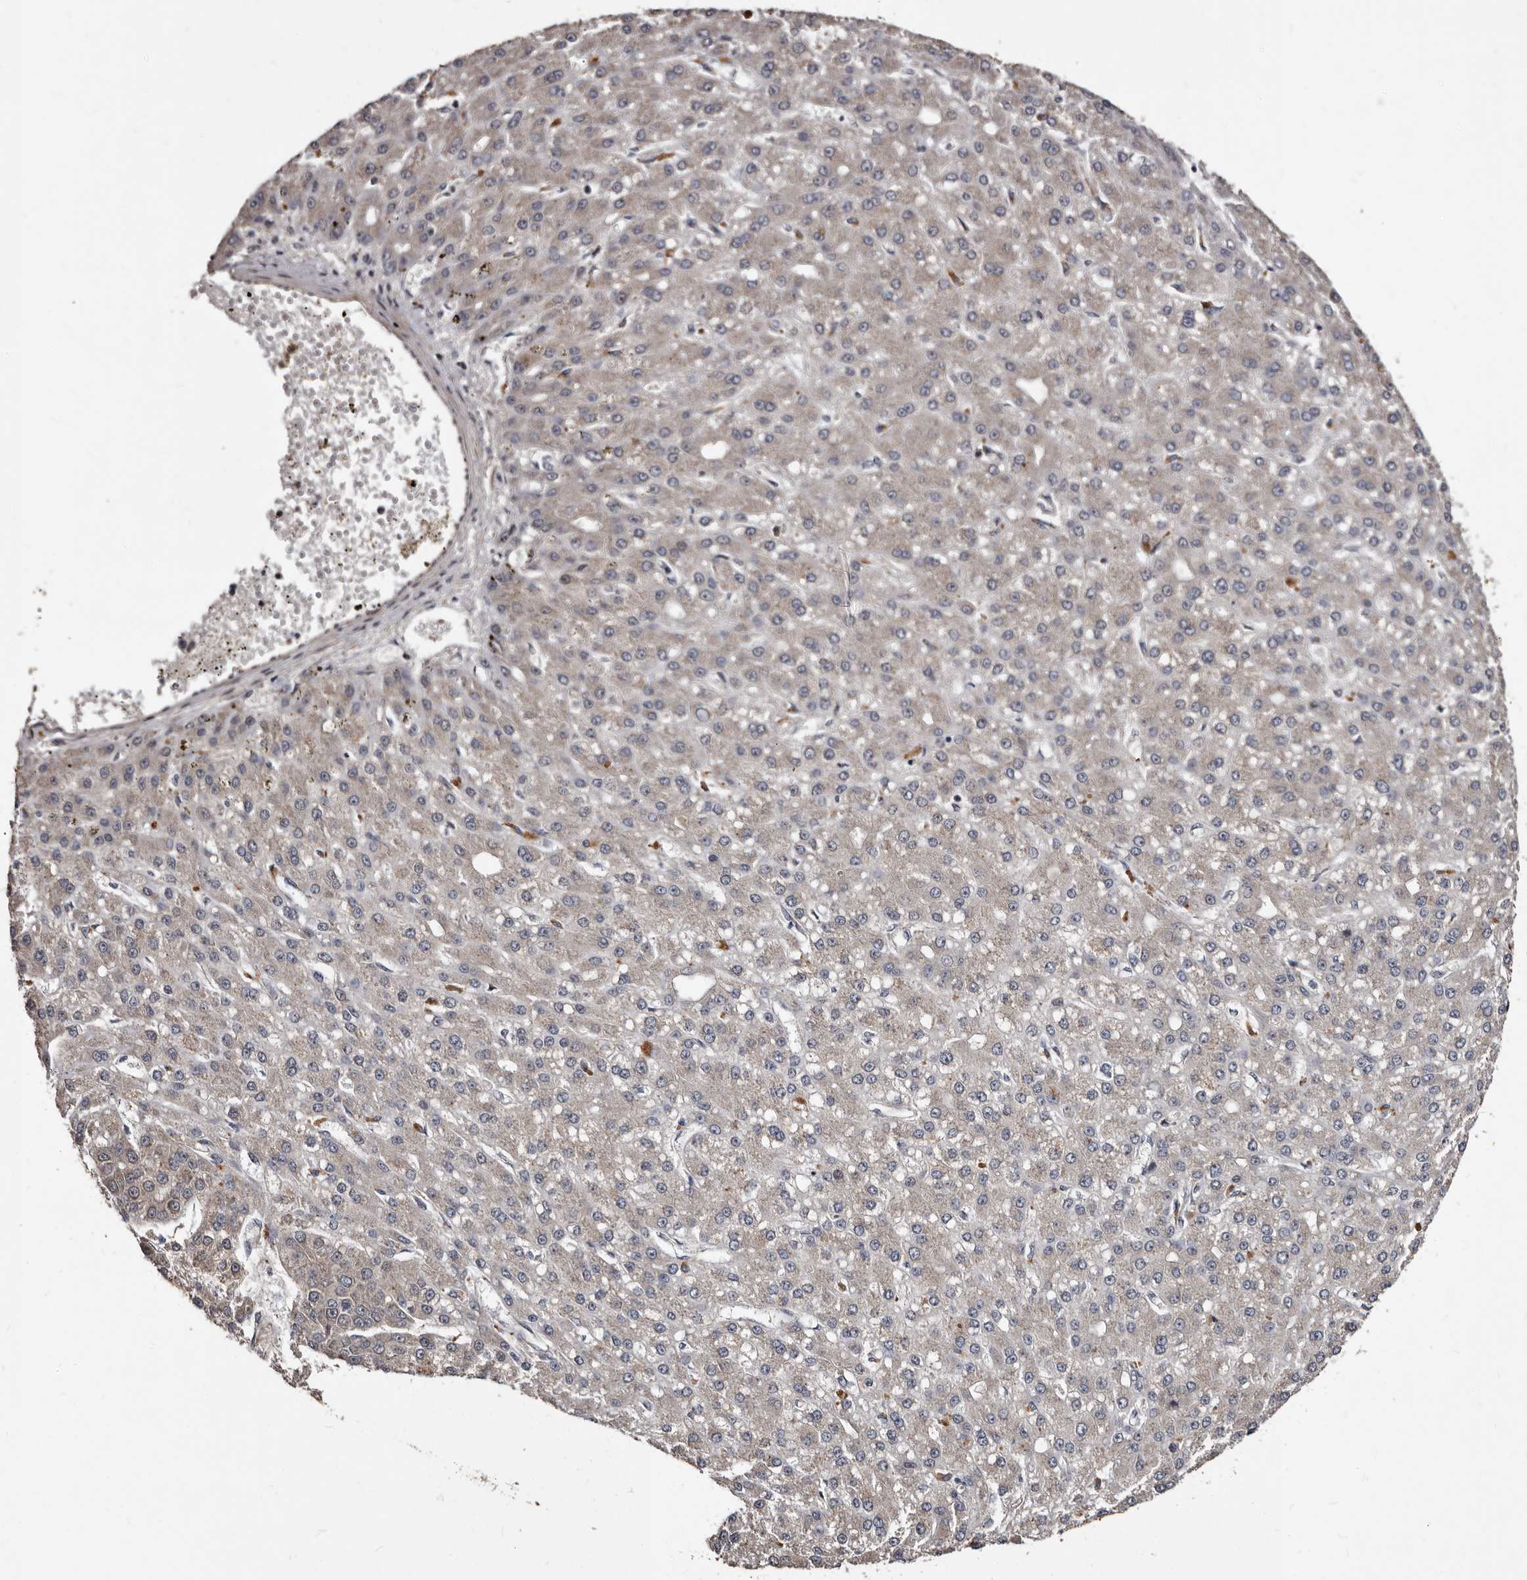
{"staining": {"intensity": "negative", "quantity": "none", "location": "none"}, "tissue": "liver cancer", "cell_type": "Tumor cells", "image_type": "cancer", "snomed": [{"axis": "morphology", "description": "Carcinoma, Hepatocellular, NOS"}, {"axis": "topography", "description": "Liver"}], "caption": "Liver cancer was stained to show a protein in brown. There is no significant positivity in tumor cells.", "gene": "MKRN3", "patient": {"sex": "male", "age": 67}}